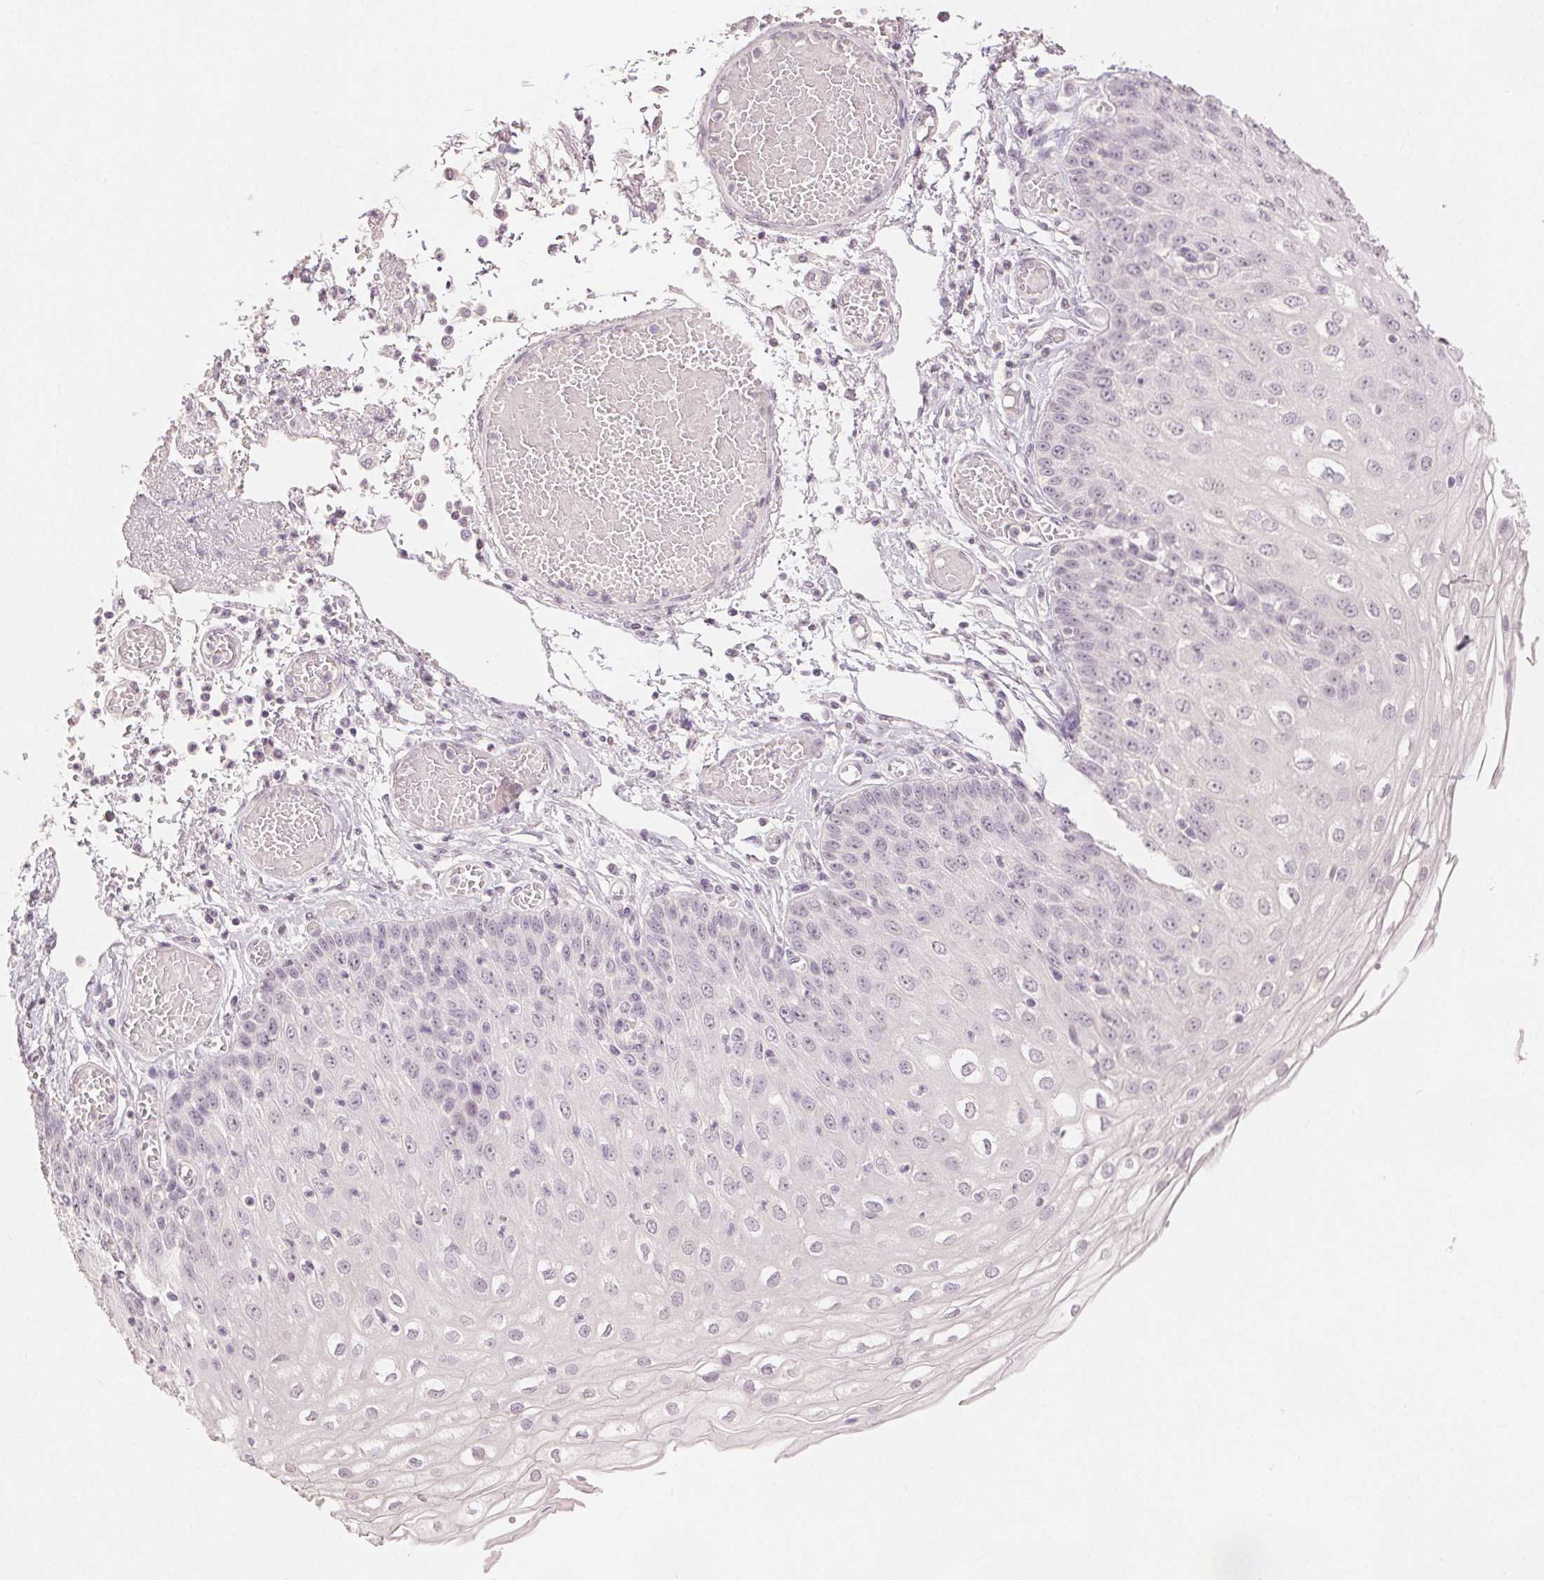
{"staining": {"intensity": "negative", "quantity": "none", "location": "none"}, "tissue": "esophagus", "cell_type": "Squamous epithelial cells", "image_type": "normal", "snomed": [{"axis": "morphology", "description": "Normal tissue, NOS"}, {"axis": "morphology", "description": "Adenocarcinoma, NOS"}, {"axis": "topography", "description": "Esophagus"}], "caption": "Histopathology image shows no significant protein positivity in squamous epithelial cells of benign esophagus.", "gene": "SLC27A5", "patient": {"sex": "male", "age": 81}}